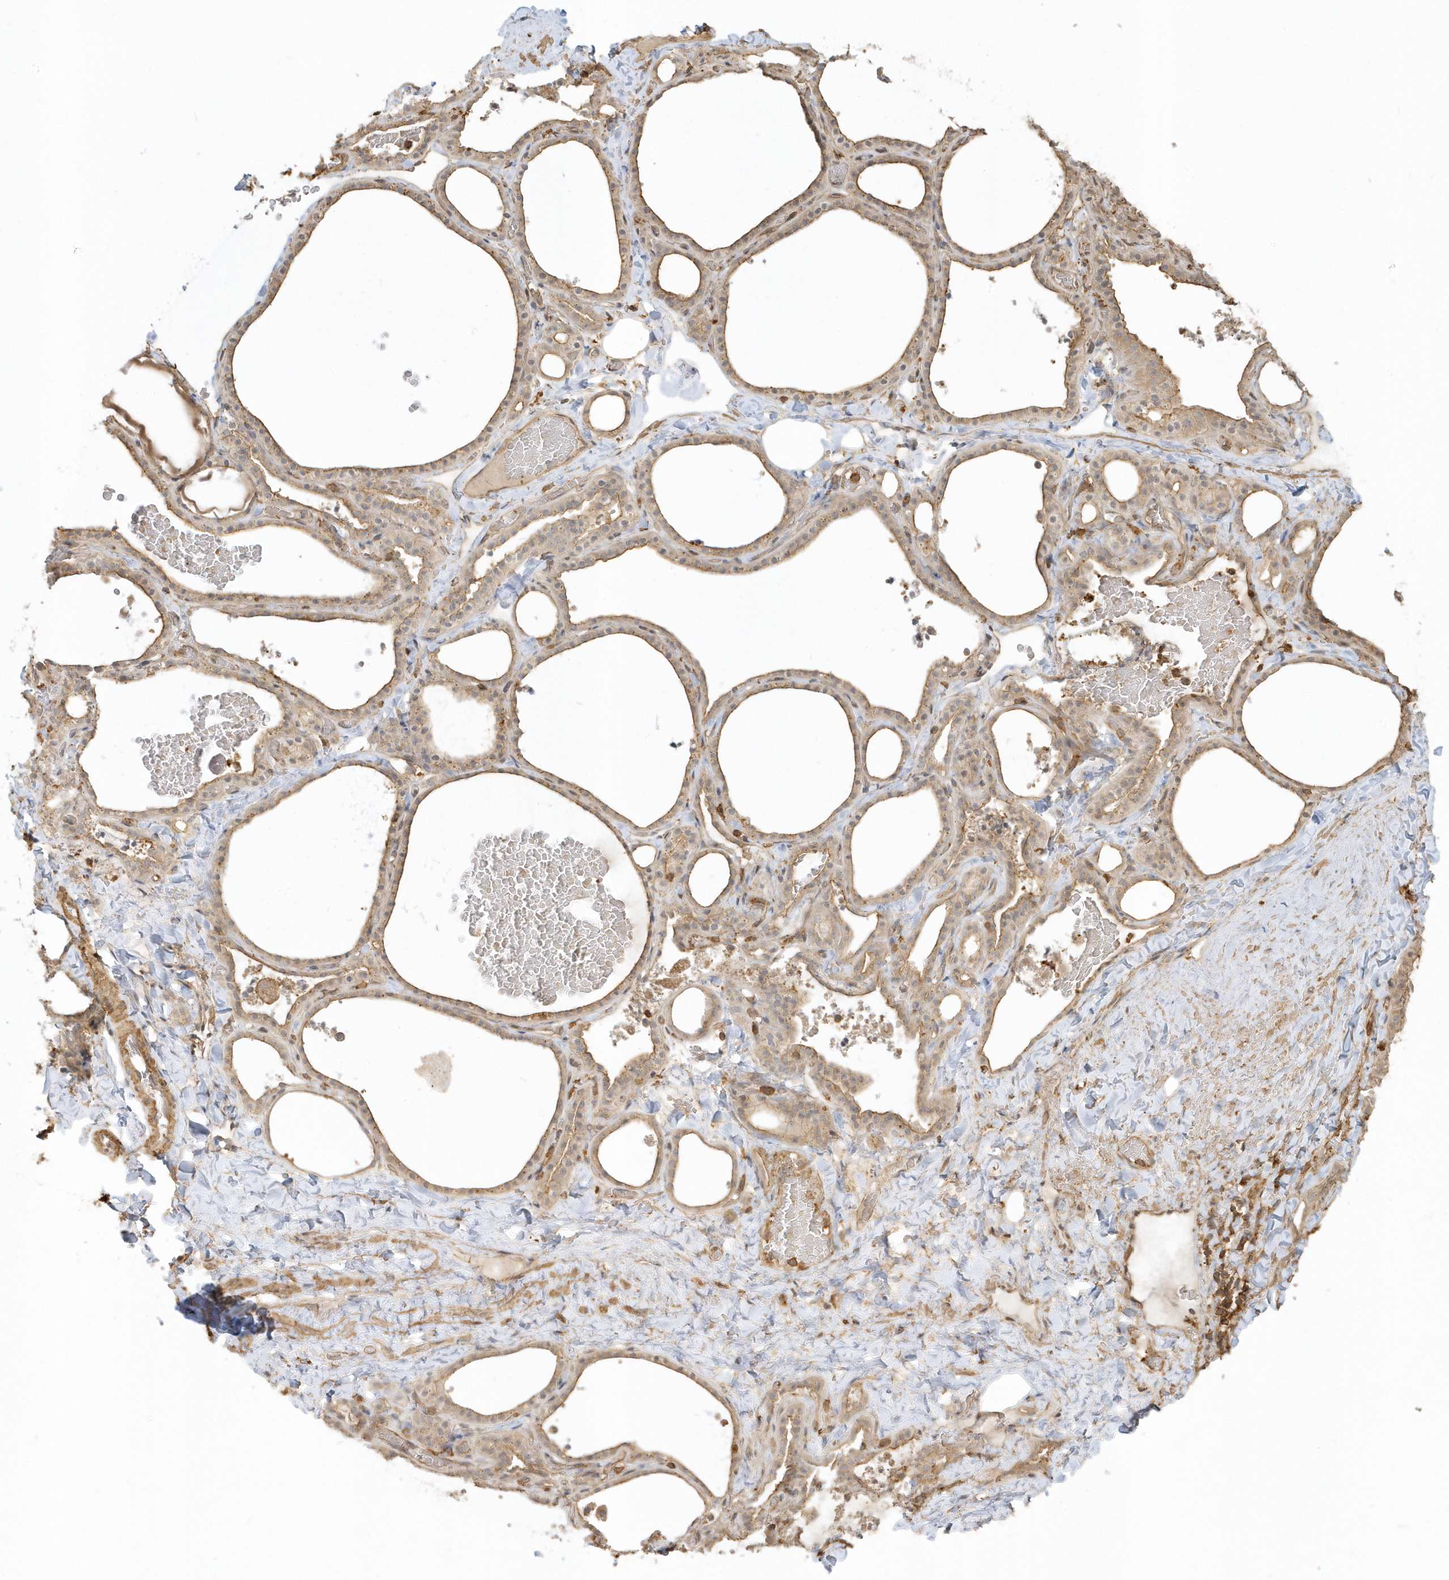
{"staining": {"intensity": "moderate", "quantity": ">75%", "location": "cytoplasmic/membranous"}, "tissue": "thyroid gland", "cell_type": "Glandular cells", "image_type": "normal", "snomed": [{"axis": "morphology", "description": "Normal tissue, NOS"}, {"axis": "topography", "description": "Thyroid gland"}], "caption": "Moderate cytoplasmic/membranous protein expression is present in approximately >75% of glandular cells in thyroid gland.", "gene": "ZBTB8A", "patient": {"sex": "female", "age": 22}}